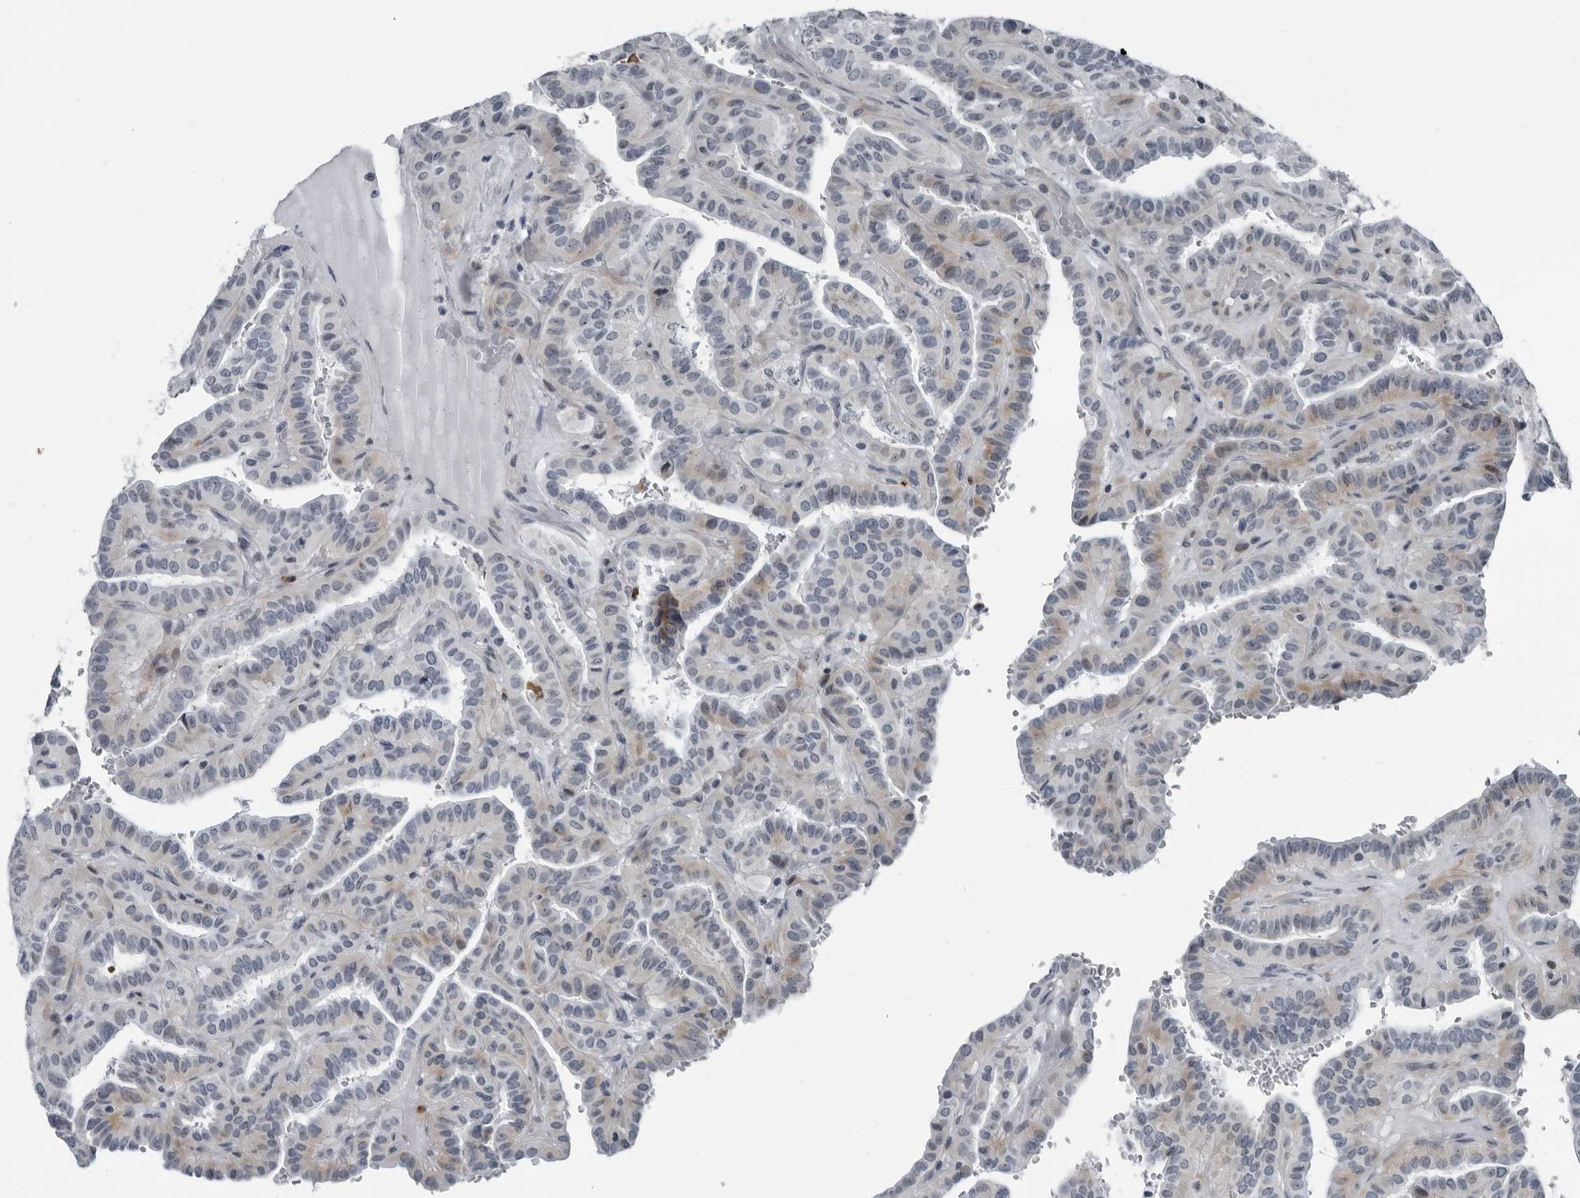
{"staining": {"intensity": "moderate", "quantity": "25%-75%", "location": "cytoplasmic/membranous"}, "tissue": "thyroid cancer", "cell_type": "Tumor cells", "image_type": "cancer", "snomed": [{"axis": "morphology", "description": "Papillary adenocarcinoma, NOS"}, {"axis": "topography", "description": "Thyroid gland"}], "caption": "Brown immunohistochemical staining in thyroid papillary adenocarcinoma displays moderate cytoplasmic/membranous expression in approximately 25%-75% of tumor cells.", "gene": "PDCD11", "patient": {"sex": "male", "age": 77}}